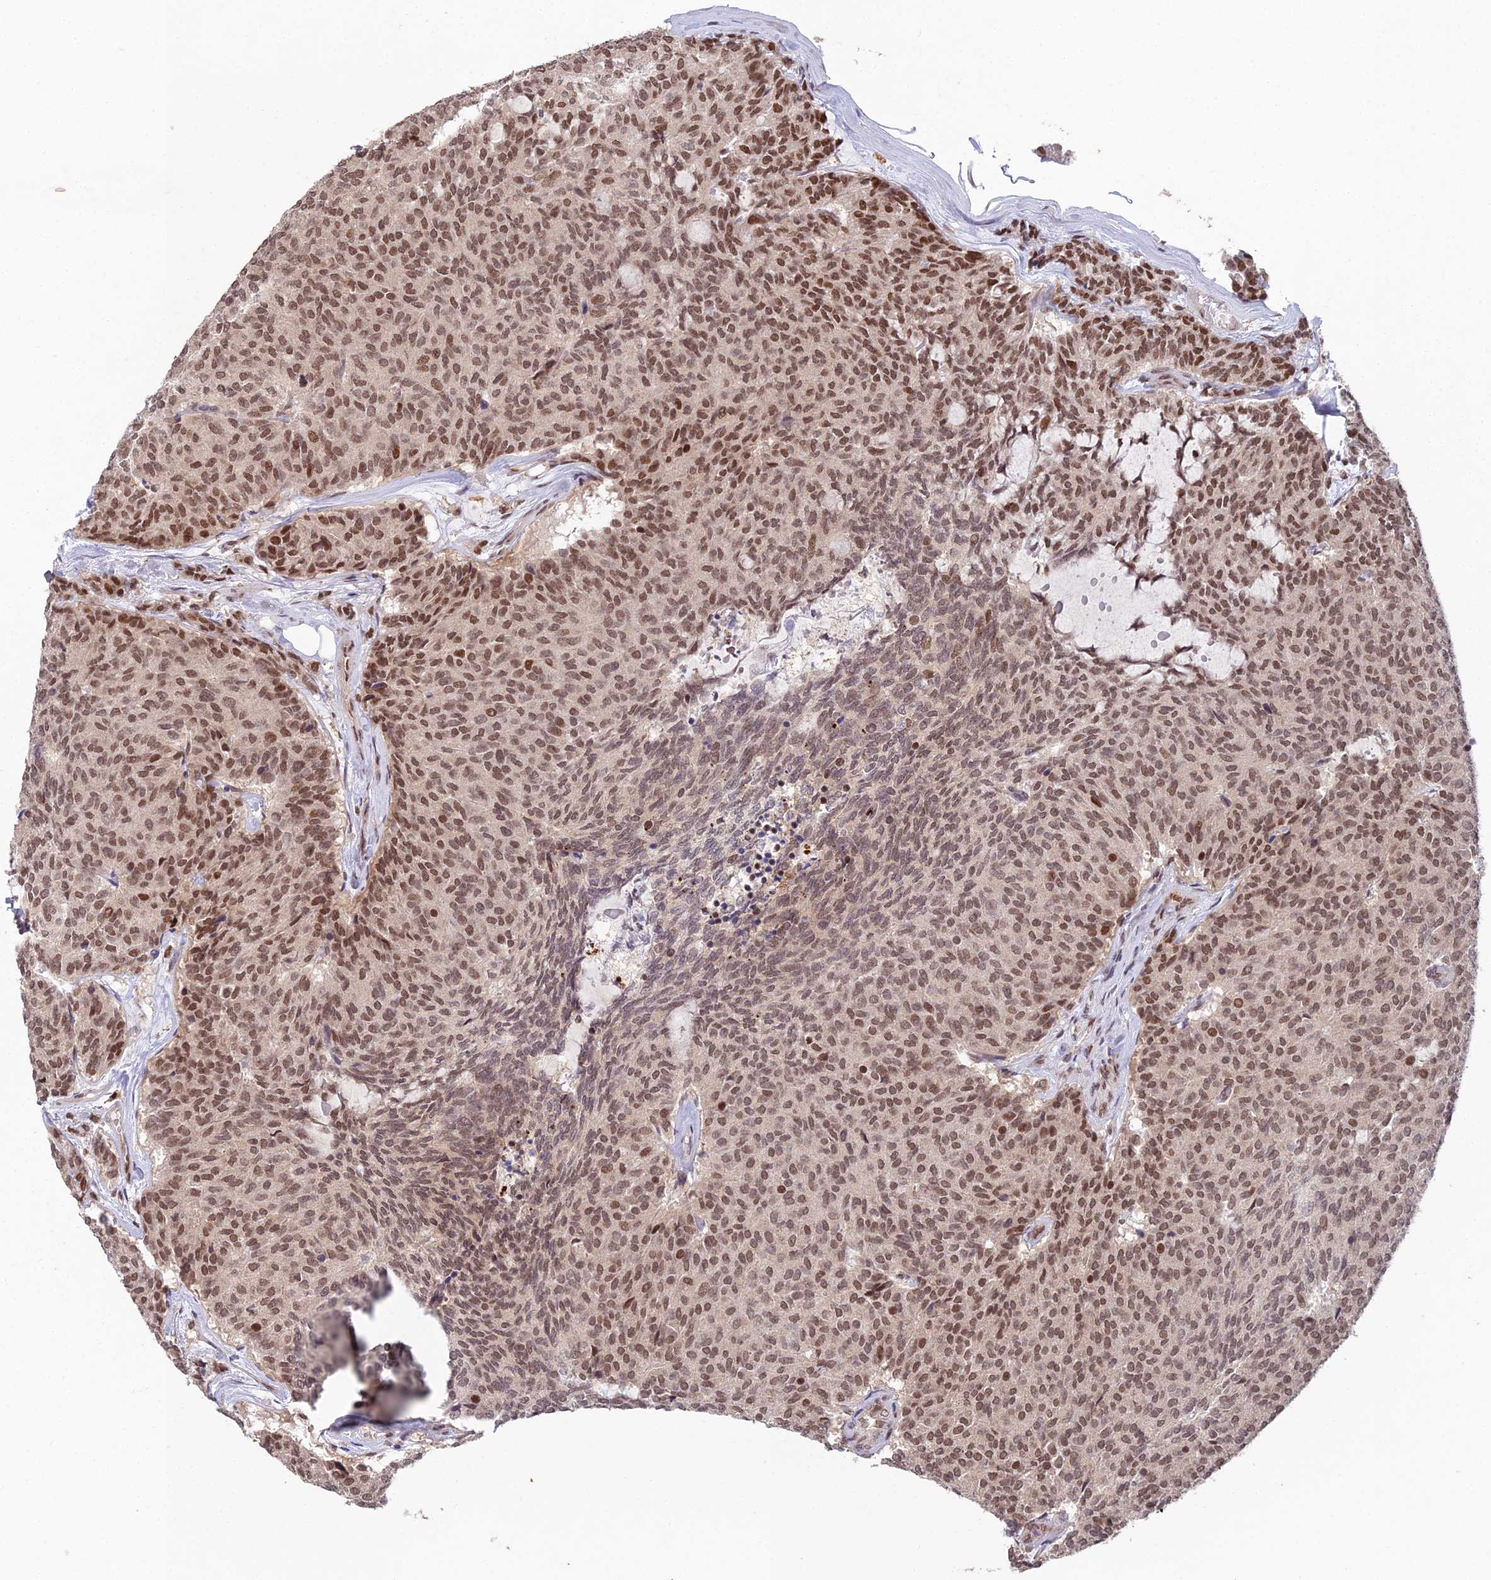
{"staining": {"intensity": "moderate", "quantity": ">75%", "location": "nuclear"}, "tissue": "carcinoid", "cell_type": "Tumor cells", "image_type": "cancer", "snomed": [{"axis": "morphology", "description": "Carcinoid, malignant, NOS"}, {"axis": "topography", "description": "Pancreas"}], "caption": "Carcinoid stained for a protein displays moderate nuclear positivity in tumor cells.", "gene": "ABHD17A", "patient": {"sex": "female", "age": 54}}